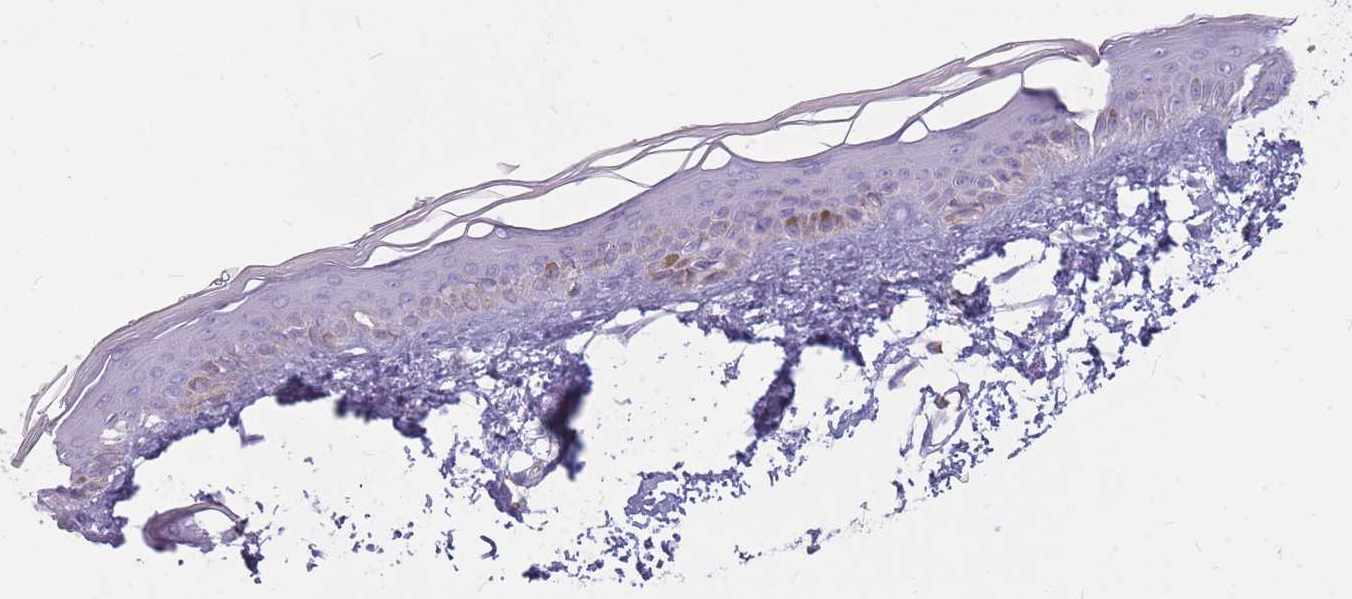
{"staining": {"intensity": "negative", "quantity": "none", "location": "none"}, "tissue": "skin", "cell_type": "Fibroblasts", "image_type": "normal", "snomed": [{"axis": "morphology", "description": "Normal tissue, NOS"}, {"axis": "topography", "description": "Skin"}], "caption": "IHC of unremarkable human skin reveals no staining in fibroblasts.", "gene": "GNA11", "patient": {"sex": "female", "age": 58}}